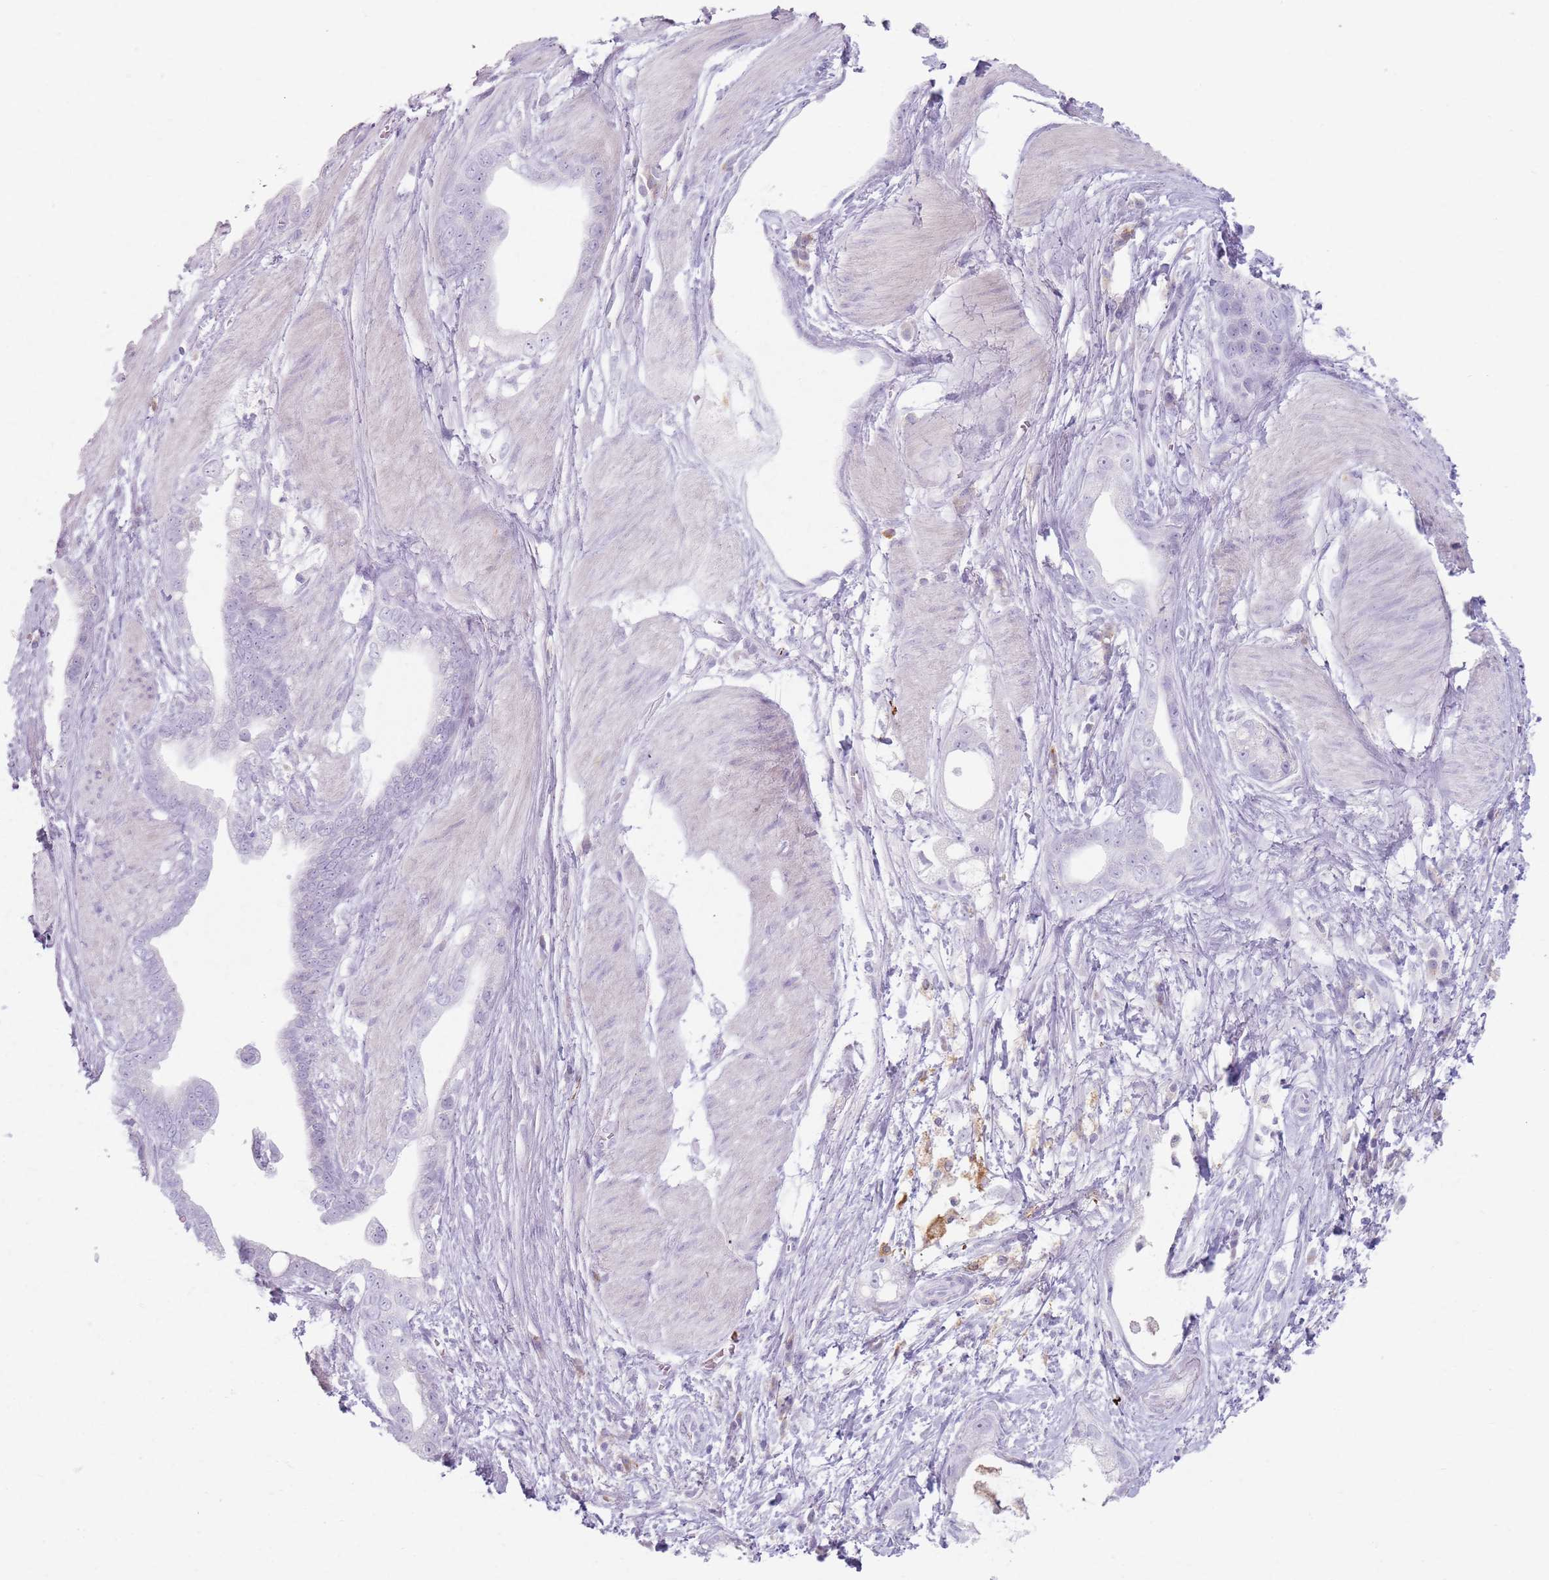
{"staining": {"intensity": "negative", "quantity": "none", "location": "none"}, "tissue": "stomach cancer", "cell_type": "Tumor cells", "image_type": "cancer", "snomed": [{"axis": "morphology", "description": "Adenocarcinoma, NOS"}, {"axis": "topography", "description": "Stomach"}], "caption": "High power microscopy micrograph of an immunohistochemistry image of stomach adenocarcinoma, revealing no significant expression in tumor cells.", "gene": "GDPGP1", "patient": {"sex": "male", "age": 55}}